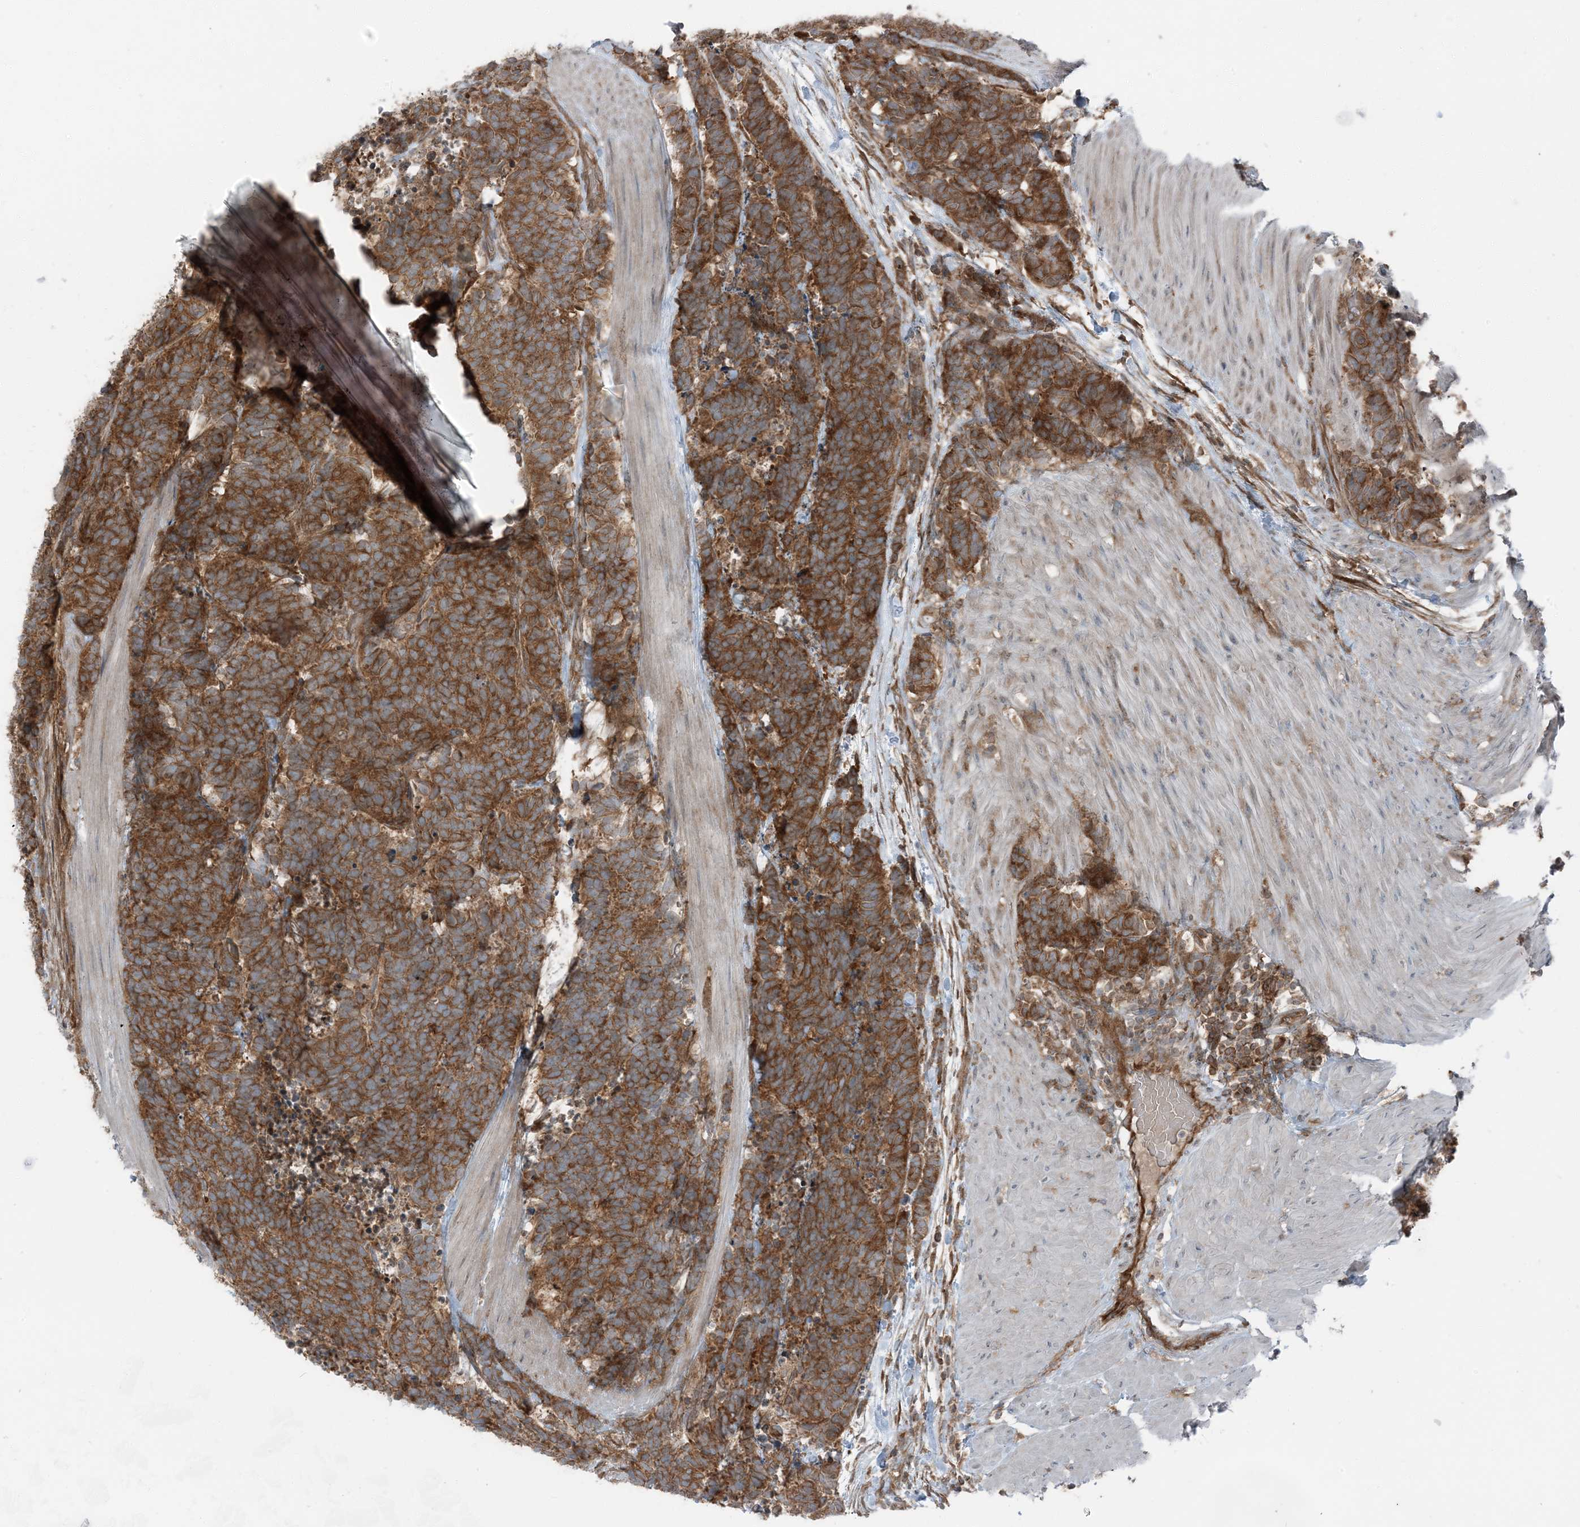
{"staining": {"intensity": "strong", "quantity": ">75%", "location": "cytoplasmic/membranous"}, "tissue": "carcinoid", "cell_type": "Tumor cells", "image_type": "cancer", "snomed": [{"axis": "morphology", "description": "Carcinoma, NOS"}, {"axis": "morphology", "description": "Carcinoid, malignant, NOS"}, {"axis": "topography", "description": "Urinary bladder"}], "caption": "A photomicrograph showing strong cytoplasmic/membranous expression in about >75% of tumor cells in carcinoid, as visualized by brown immunohistochemical staining.", "gene": "RAB3GAP1", "patient": {"sex": "male", "age": 57}}